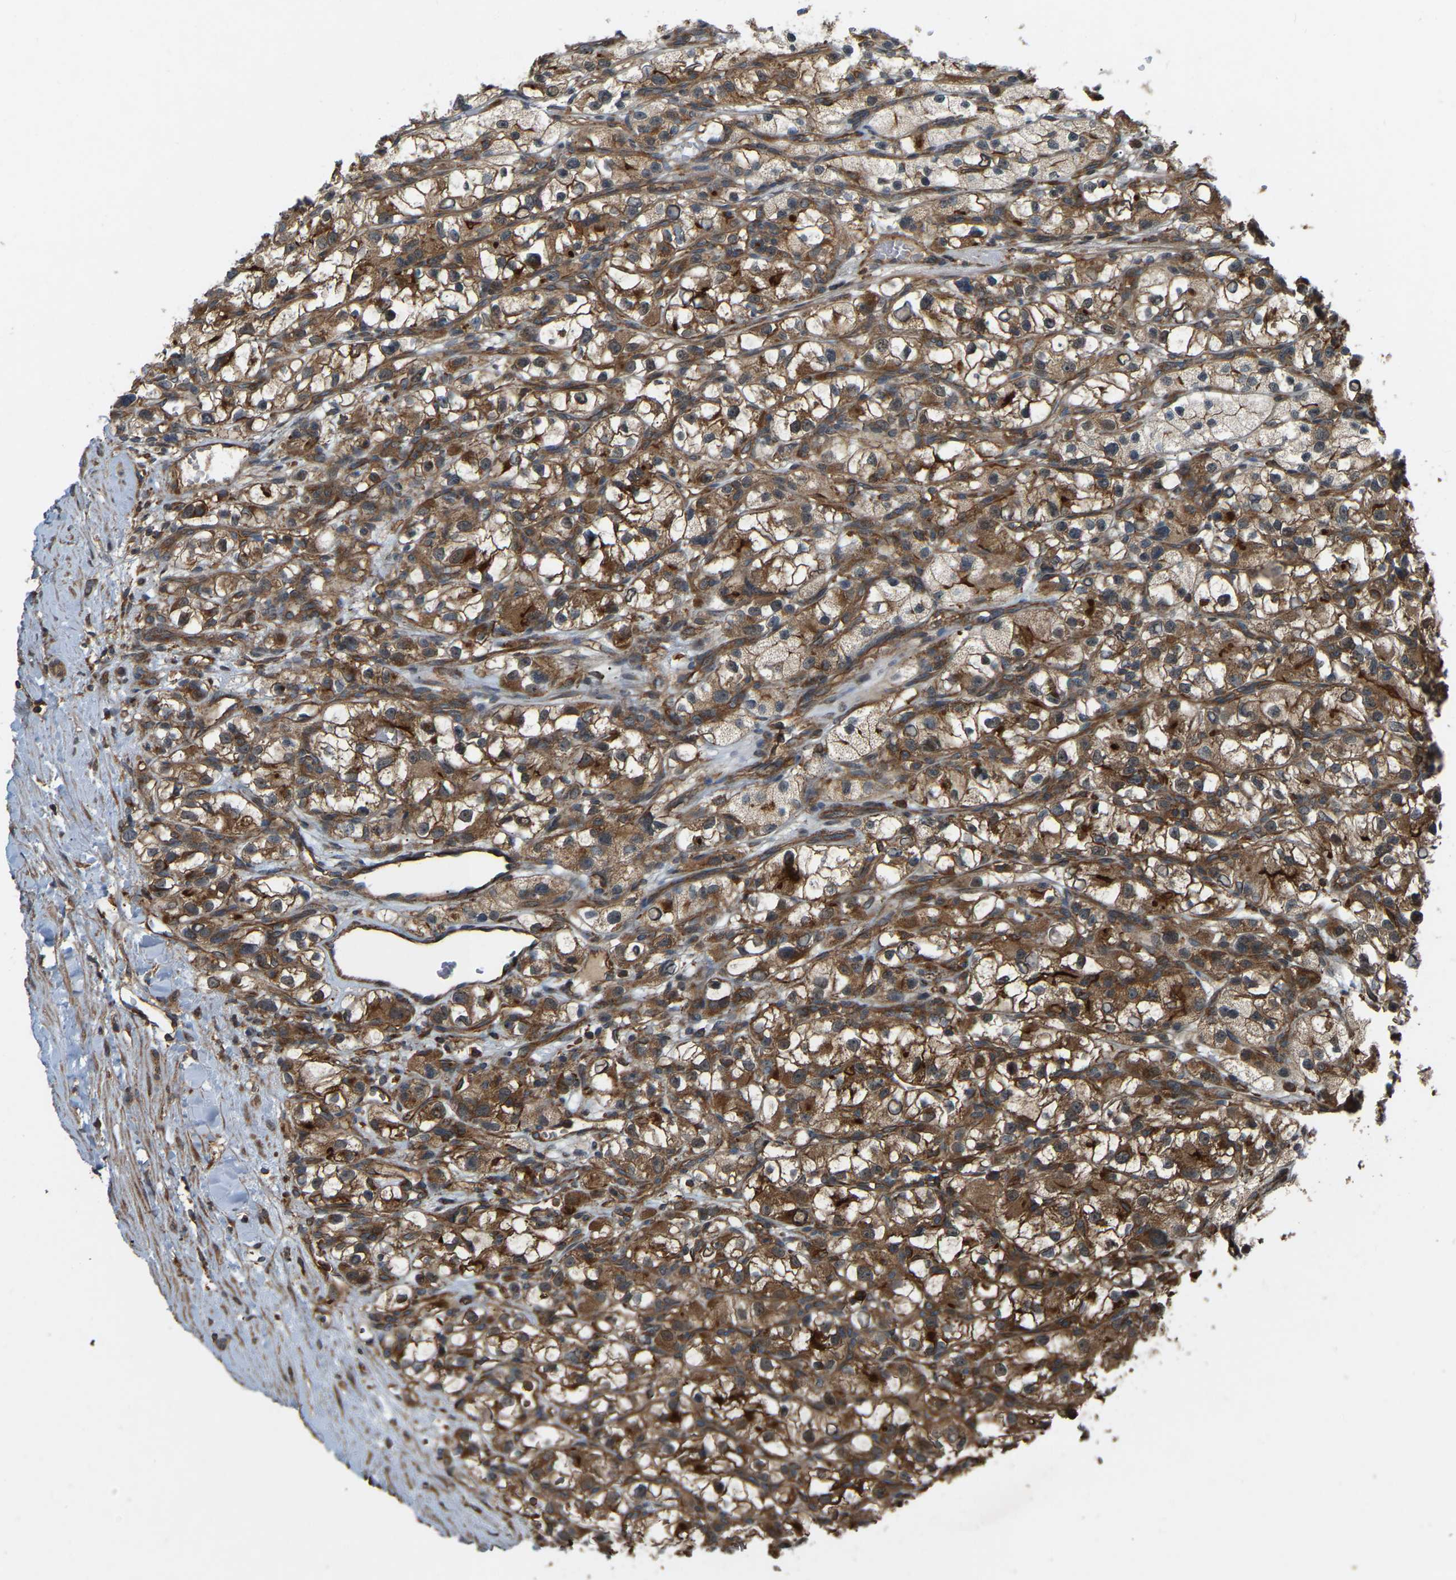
{"staining": {"intensity": "moderate", "quantity": ">75%", "location": "cytoplasmic/membranous"}, "tissue": "renal cancer", "cell_type": "Tumor cells", "image_type": "cancer", "snomed": [{"axis": "morphology", "description": "Adenocarcinoma, NOS"}, {"axis": "topography", "description": "Kidney"}], "caption": "Renal cancer tissue displays moderate cytoplasmic/membranous expression in approximately >75% of tumor cells", "gene": "SAMD9L", "patient": {"sex": "female", "age": 57}}